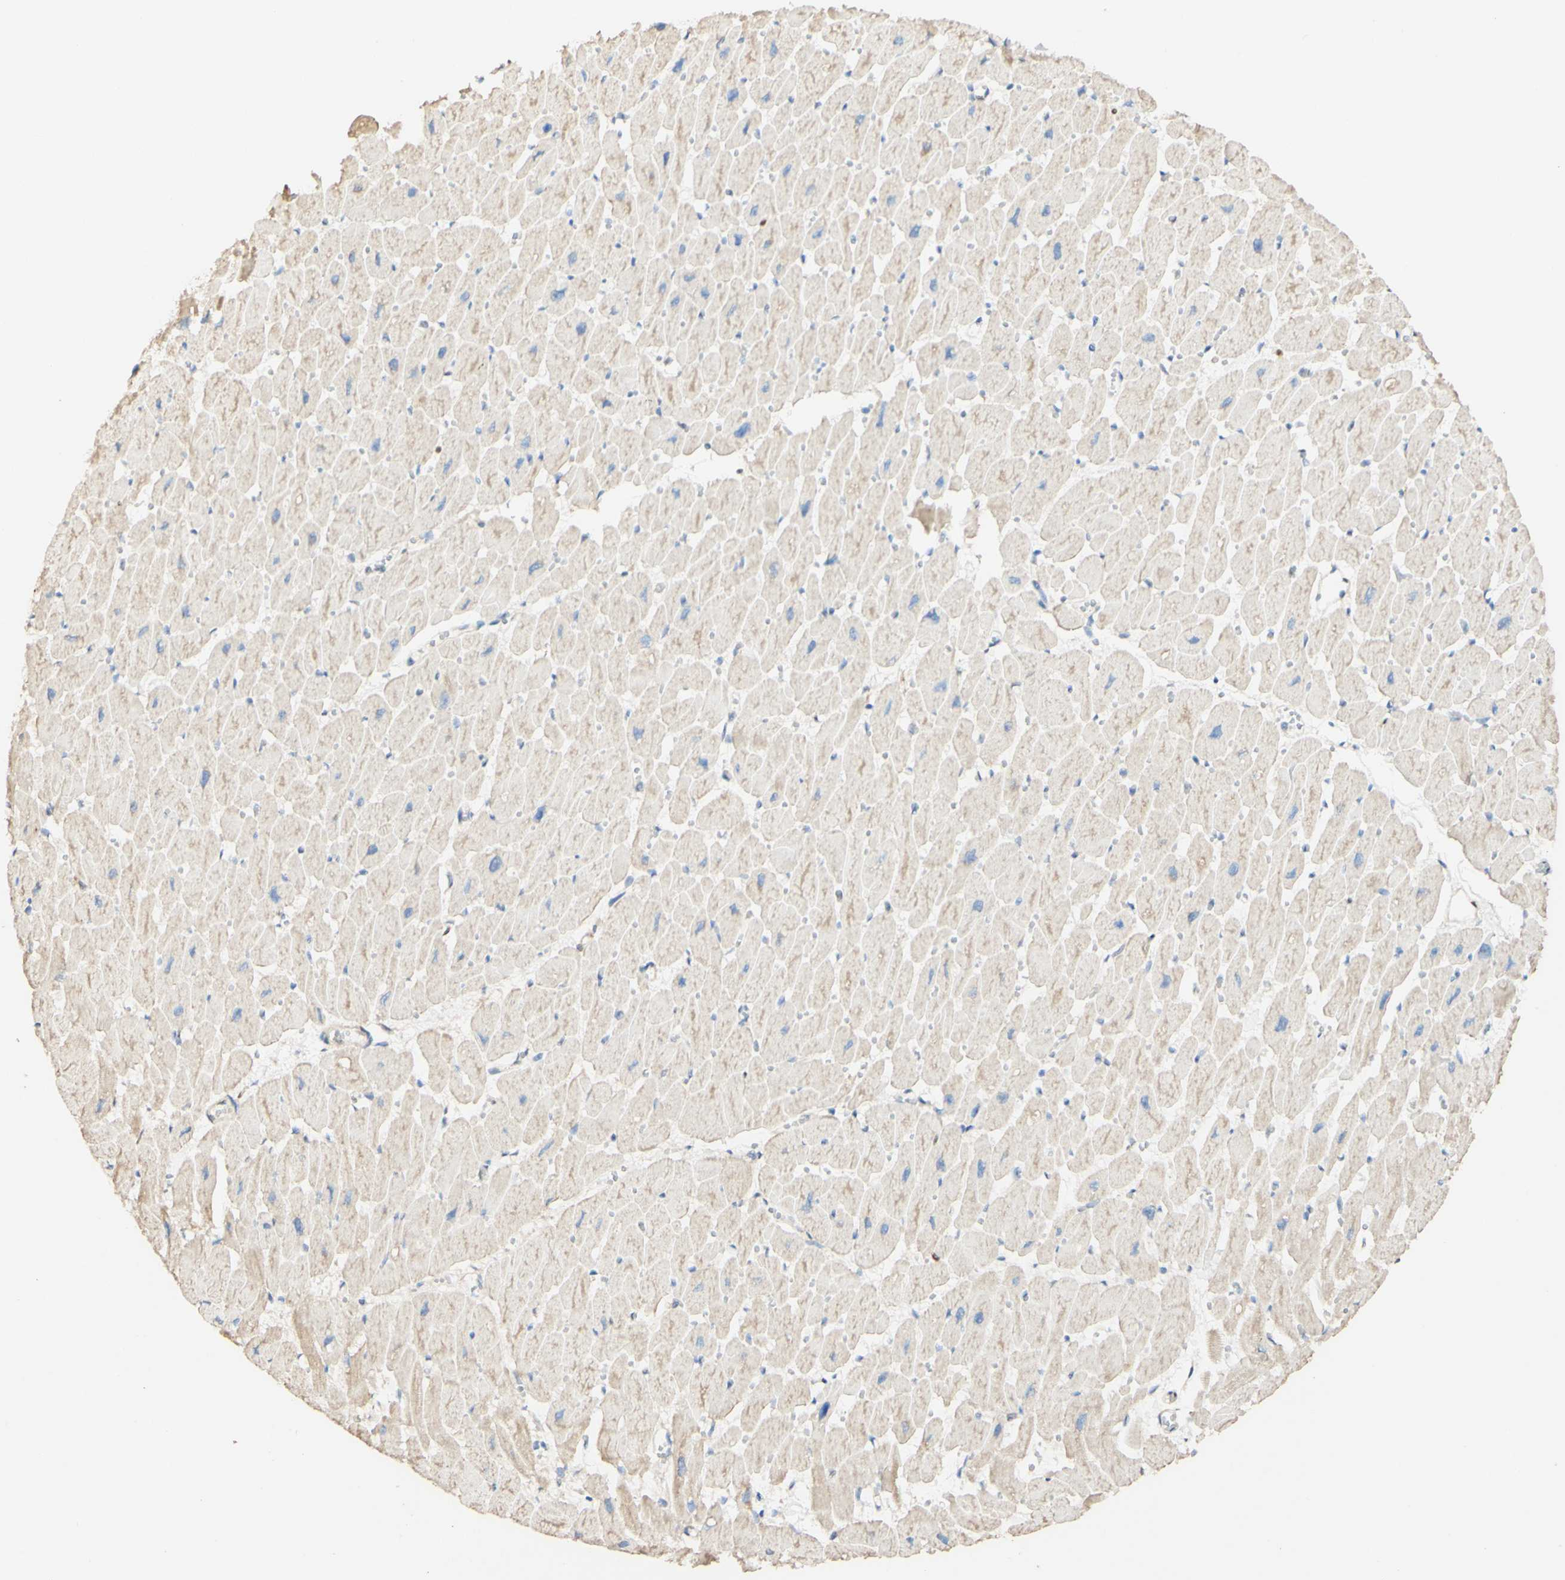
{"staining": {"intensity": "weak", "quantity": "25%-75%", "location": "cytoplasmic/membranous"}, "tissue": "heart muscle", "cell_type": "Cardiomyocytes", "image_type": "normal", "snomed": [{"axis": "morphology", "description": "Normal tissue, NOS"}, {"axis": "topography", "description": "Heart"}], "caption": "Protein positivity by immunohistochemistry reveals weak cytoplasmic/membranous expression in about 25%-75% of cardiomyocytes in unremarkable heart muscle.", "gene": "MAP3K4", "patient": {"sex": "female", "age": 54}}